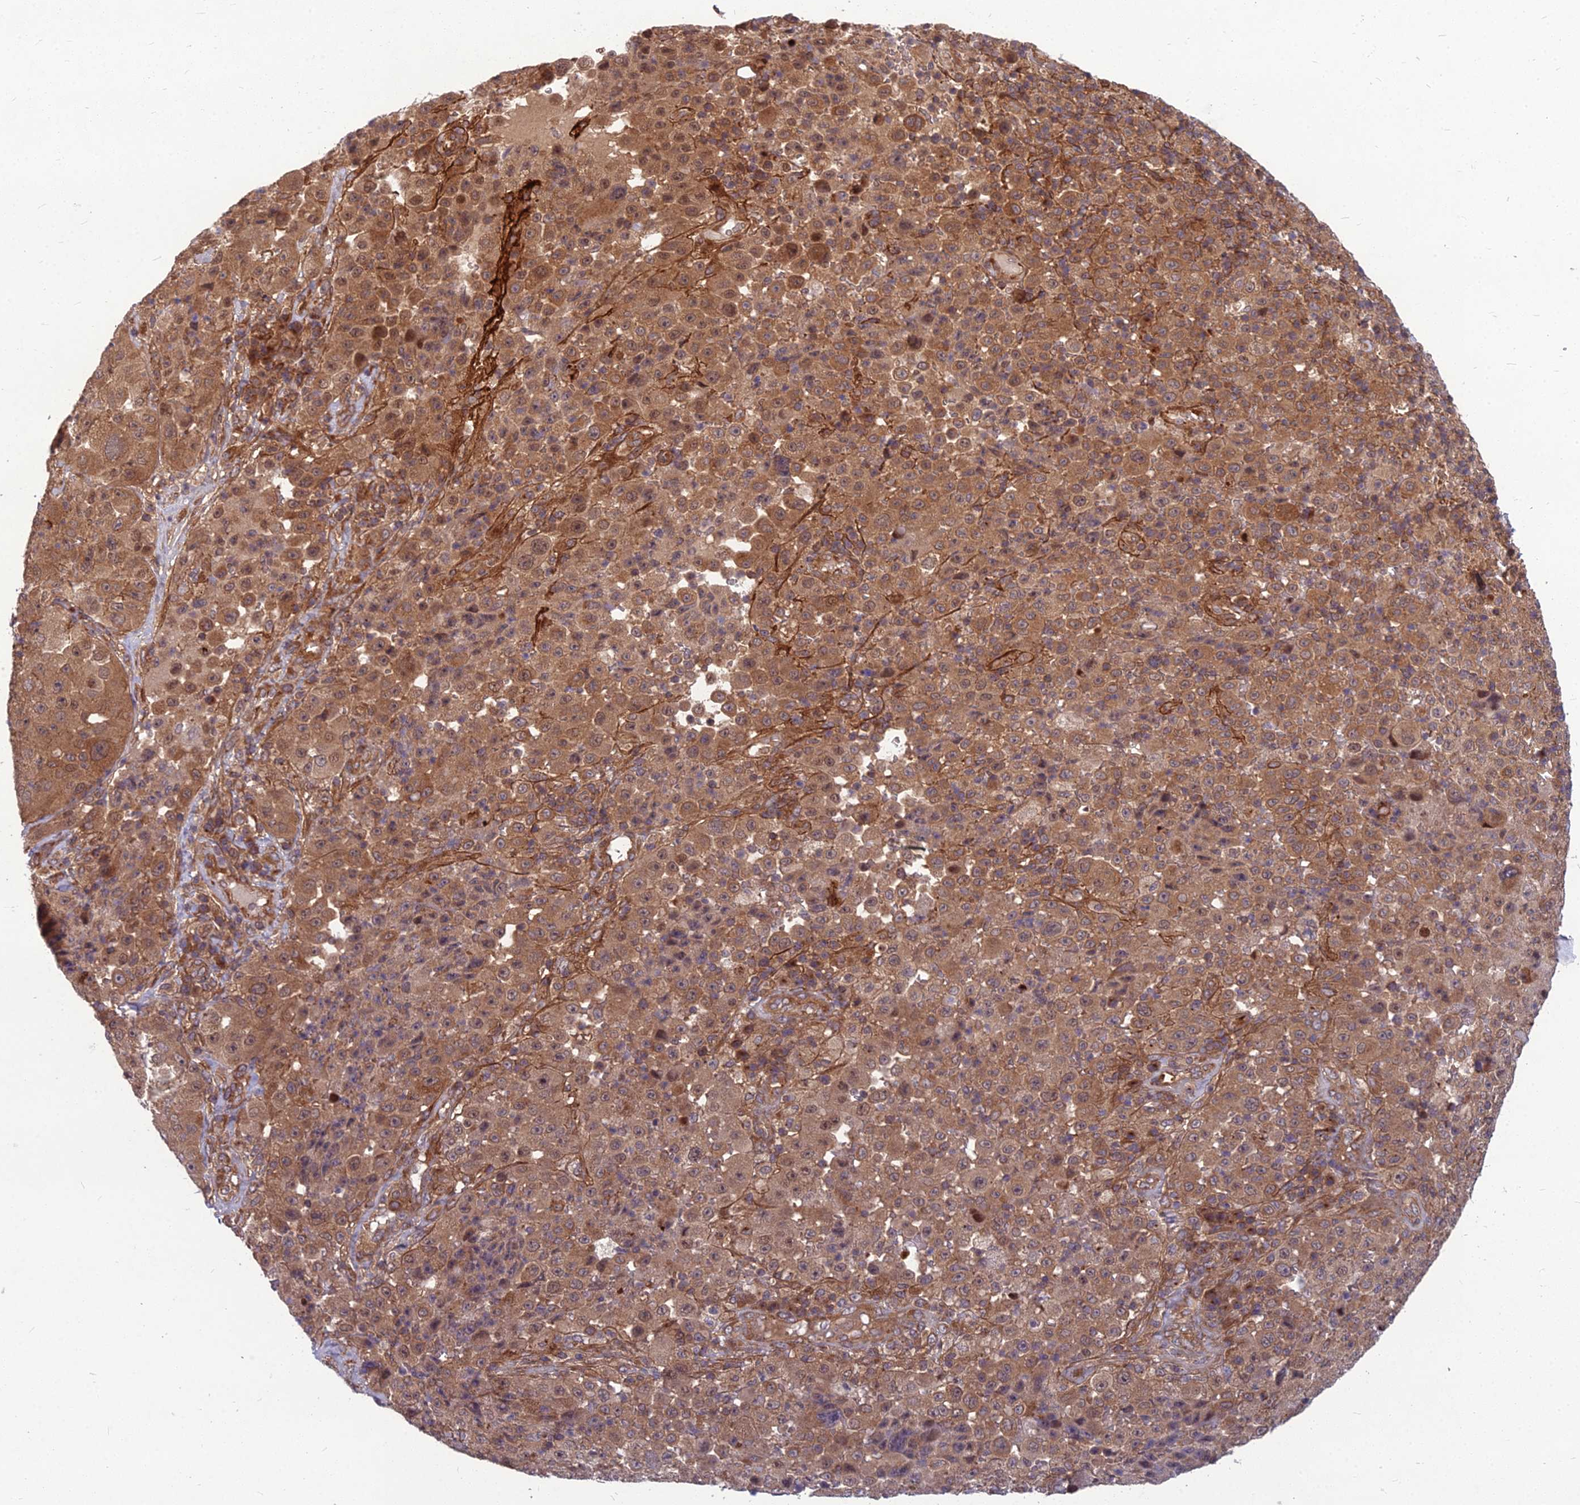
{"staining": {"intensity": "moderate", "quantity": ">75%", "location": "cytoplasmic/membranous"}, "tissue": "melanoma", "cell_type": "Tumor cells", "image_type": "cancer", "snomed": [{"axis": "morphology", "description": "Malignant melanoma, Metastatic site"}, {"axis": "topography", "description": "Lymph node"}], "caption": "Malignant melanoma (metastatic site) stained with a protein marker exhibits moderate staining in tumor cells.", "gene": "MFSD8", "patient": {"sex": "male", "age": 62}}